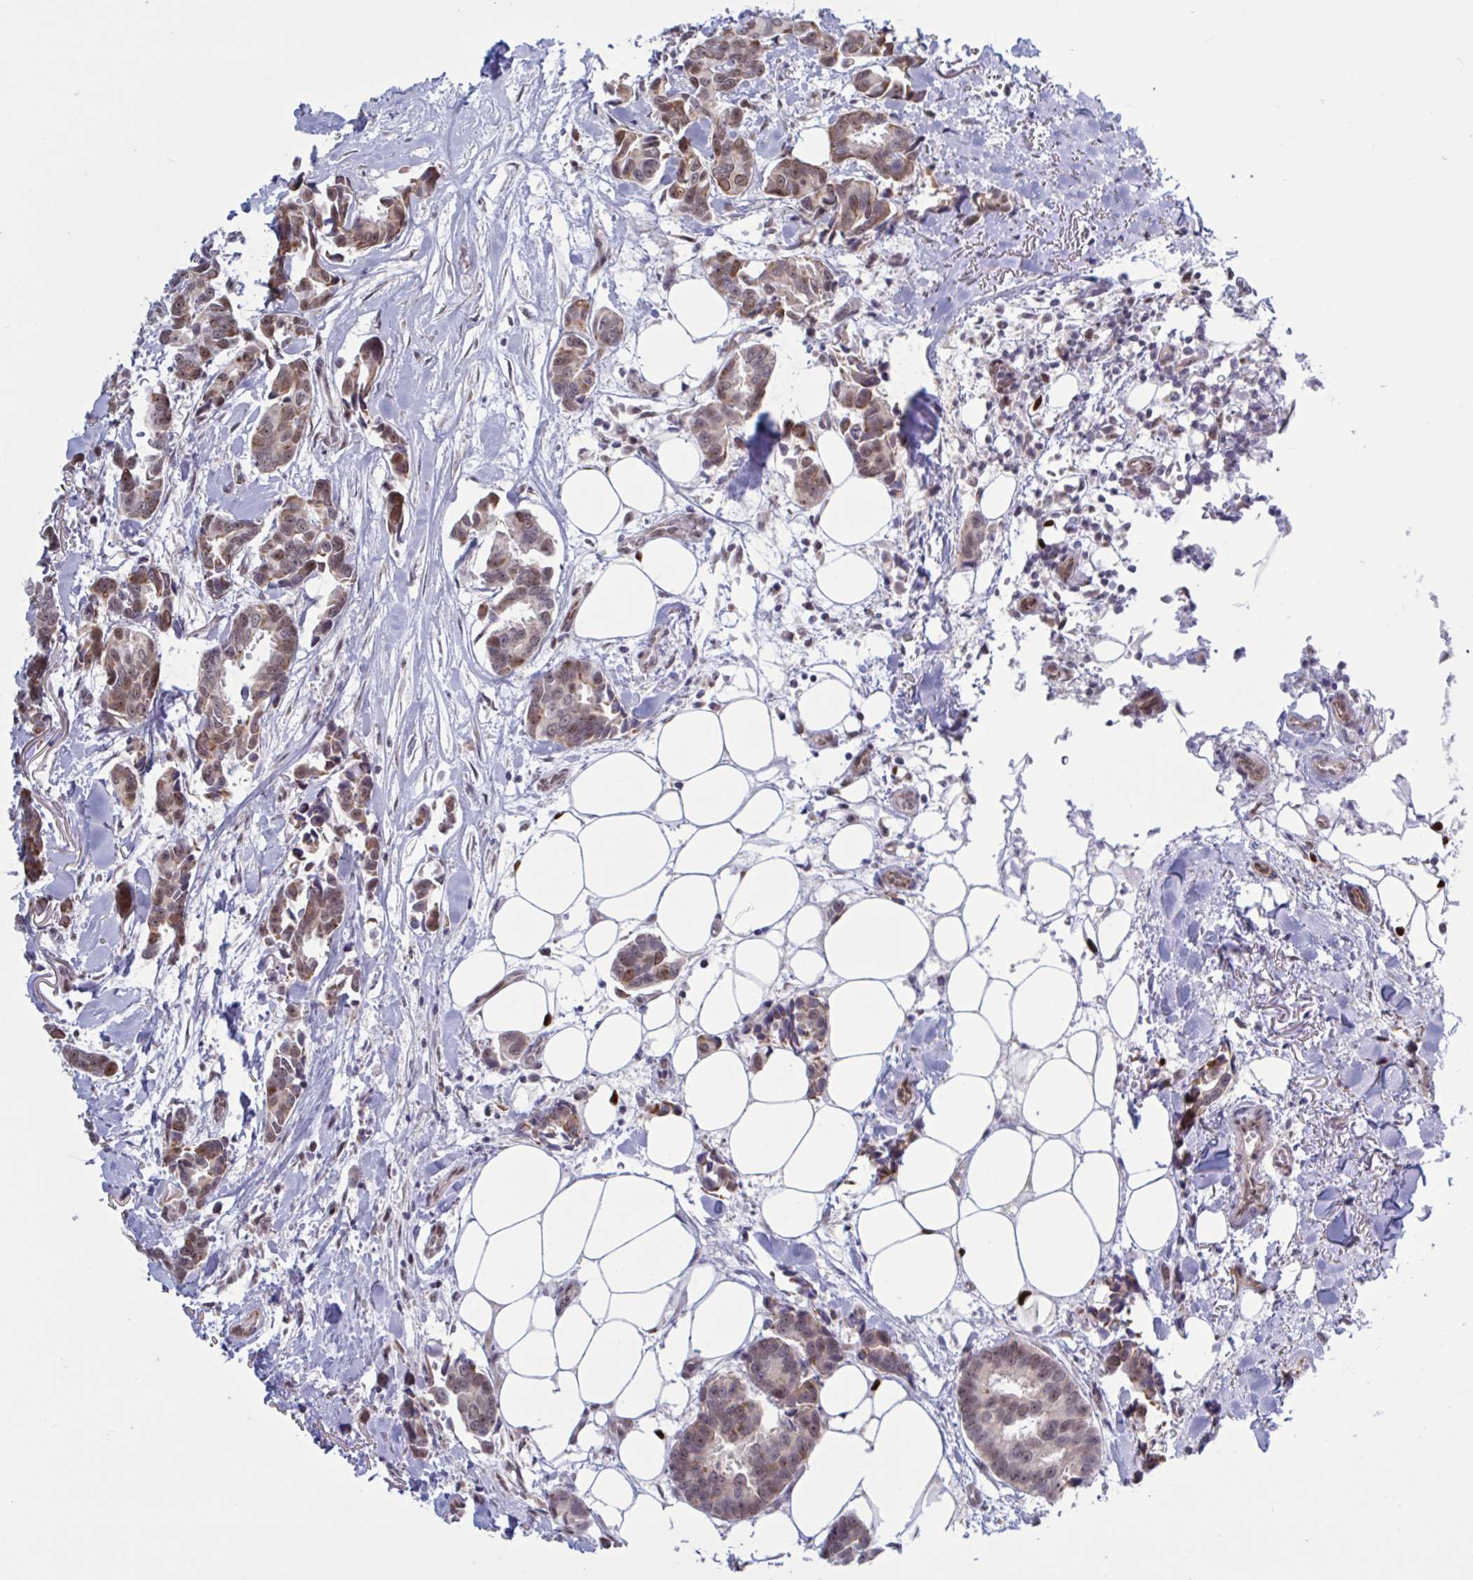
{"staining": {"intensity": "moderate", "quantity": ">75%", "location": "cytoplasmic/membranous,nuclear"}, "tissue": "breast cancer", "cell_type": "Tumor cells", "image_type": "cancer", "snomed": [{"axis": "morphology", "description": "Duct carcinoma"}, {"axis": "topography", "description": "Breast"}], "caption": "This histopathology image exhibits immunohistochemistry staining of human breast cancer (invasive ductal carcinoma), with medium moderate cytoplasmic/membranous and nuclear staining in approximately >75% of tumor cells.", "gene": "PRMT6", "patient": {"sex": "female", "age": 73}}